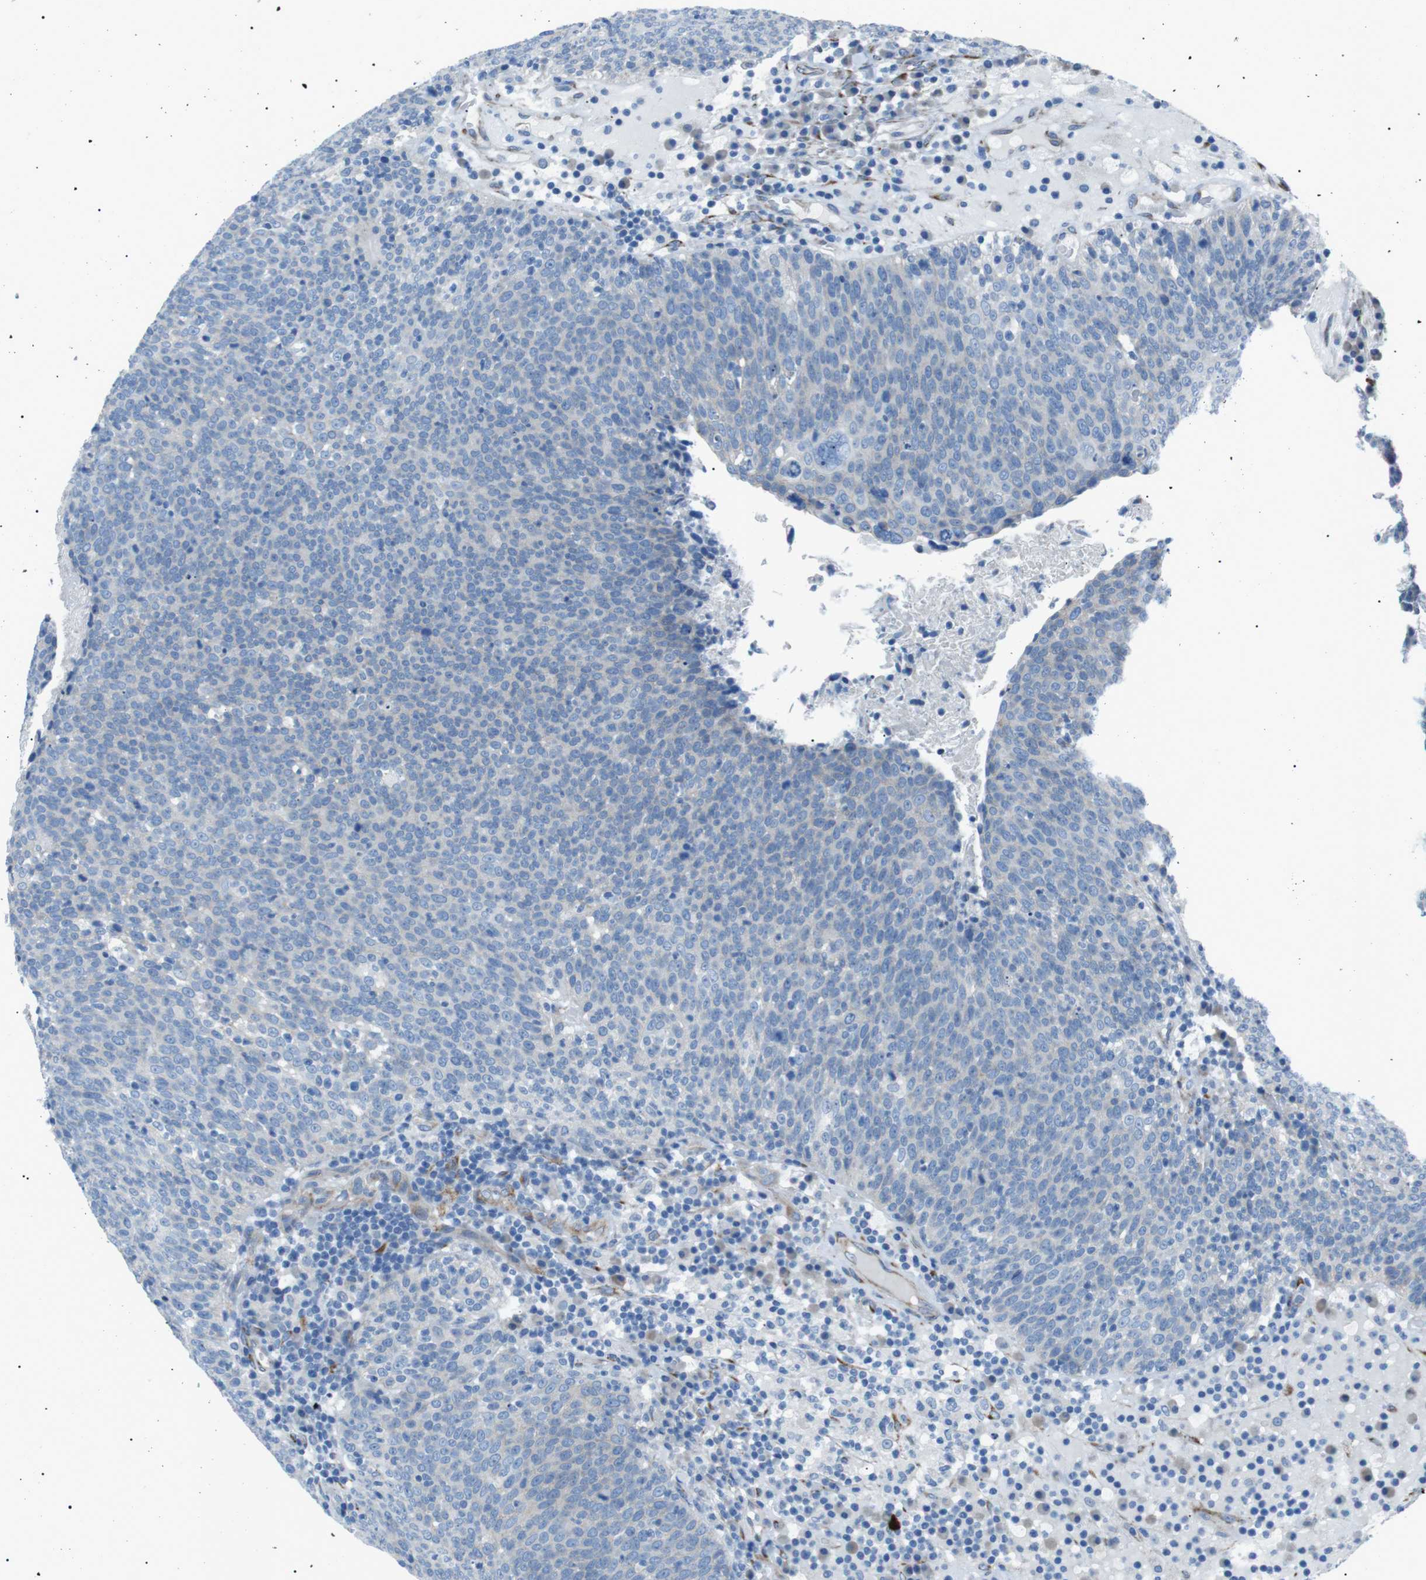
{"staining": {"intensity": "negative", "quantity": "none", "location": "none"}, "tissue": "head and neck cancer", "cell_type": "Tumor cells", "image_type": "cancer", "snomed": [{"axis": "morphology", "description": "Squamous cell carcinoma, NOS"}, {"axis": "morphology", "description": "Squamous cell carcinoma, metastatic, NOS"}, {"axis": "topography", "description": "Lymph node"}, {"axis": "topography", "description": "Head-Neck"}], "caption": "Immunohistochemistry micrograph of neoplastic tissue: head and neck squamous cell carcinoma stained with DAB displays no significant protein positivity in tumor cells. Brightfield microscopy of IHC stained with DAB (3,3'-diaminobenzidine) (brown) and hematoxylin (blue), captured at high magnification.", "gene": "MTARC2", "patient": {"sex": "male", "age": 62}}